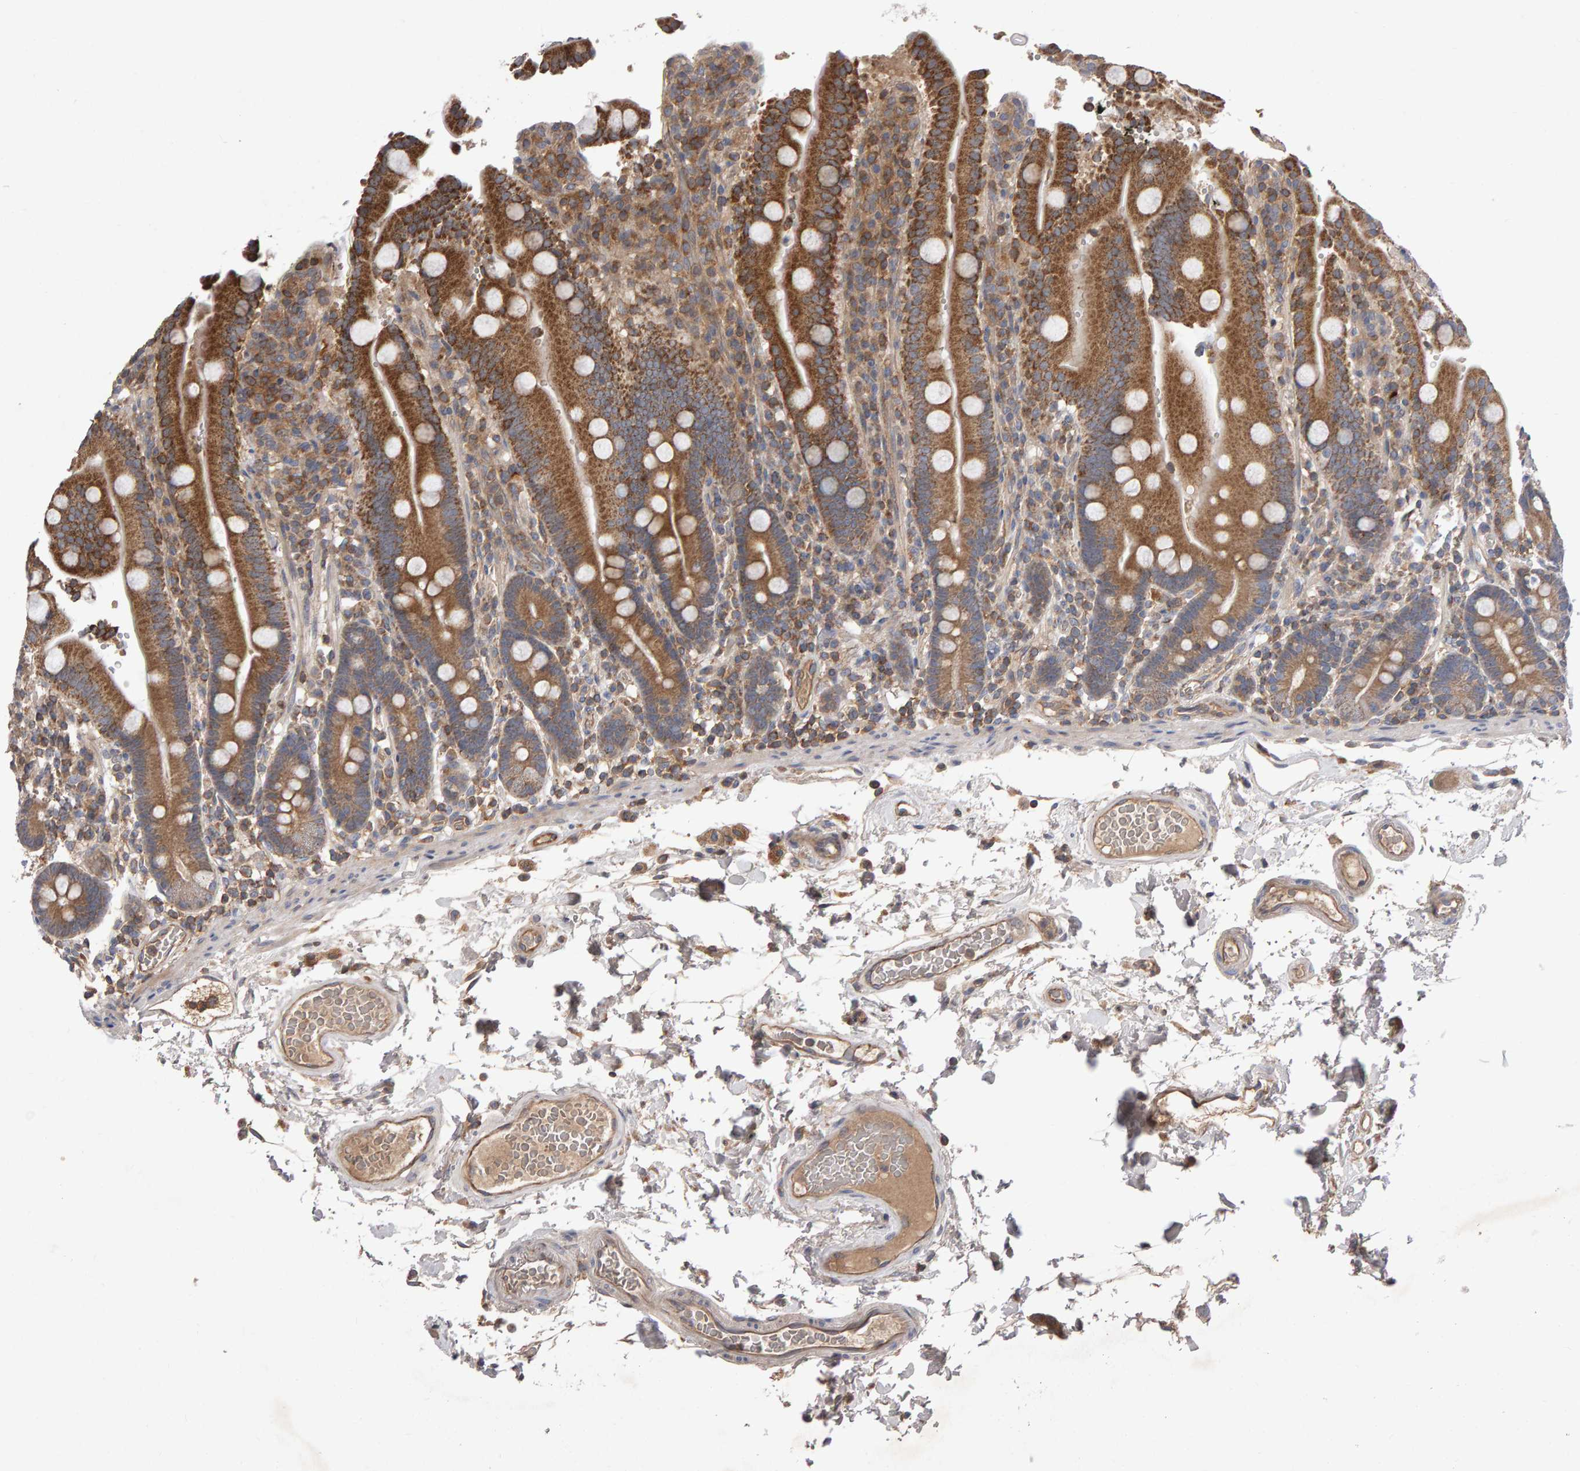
{"staining": {"intensity": "moderate", "quantity": ">75%", "location": "cytoplasmic/membranous"}, "tissue": "duodenum", "cell_type": "Glandular cells", "image_type": "normal", "snomed": [{"axis": "morphology", "description": "Normal tissue, NOS"}, {"axis": "topography", "description": "Small intestine, NOS"}], "caption": "This is an image of immunohistochemistry staining of unremarkable duodenum, which shows moderate expression in the cytoplasmic/membranous of glandular cells.", "gene": "PGS1", "patient": {"sex": "female", "age": 71}}